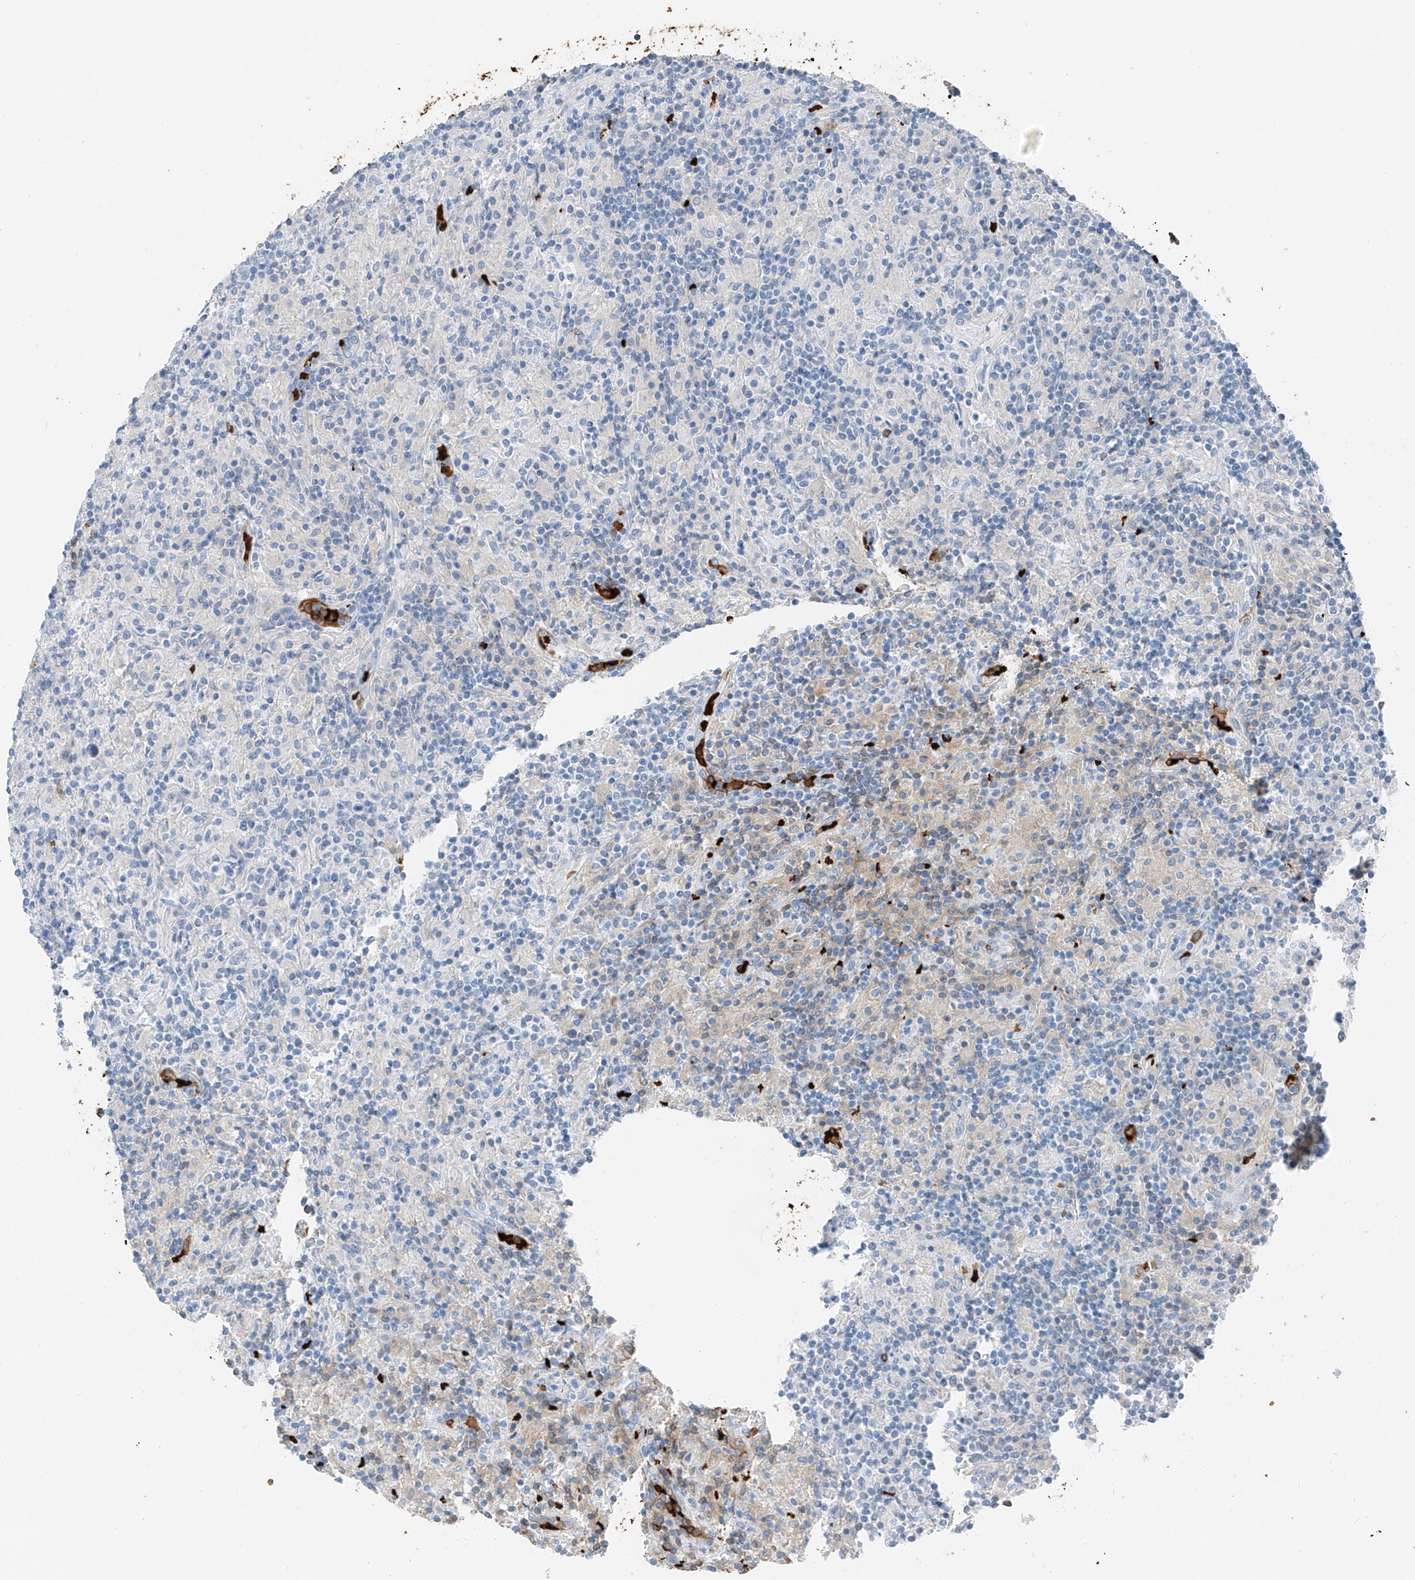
{"staining": {"intensity": "negative", "quantity": "none", "location": "none"}, "tissue": "lymphoma", "cell_type": "Tumor cells", "image_type": "cancer", "snomed": [{"axis": "morphology", "description": "Hodgkin's disease, NOS"}, {"axis": "topography", "description": "Lymph node"}], "caption": "The histopathology image shows no staining of tumor cells in Hodgkin's disease. The staining was performed using DAB to visualize the protein expression in brown, while the nuclei were stained in blue with hematoxylin (Magnification: 20x).", "gene": "PRSS23", "patient": {"sex": "male", "age": 70}}